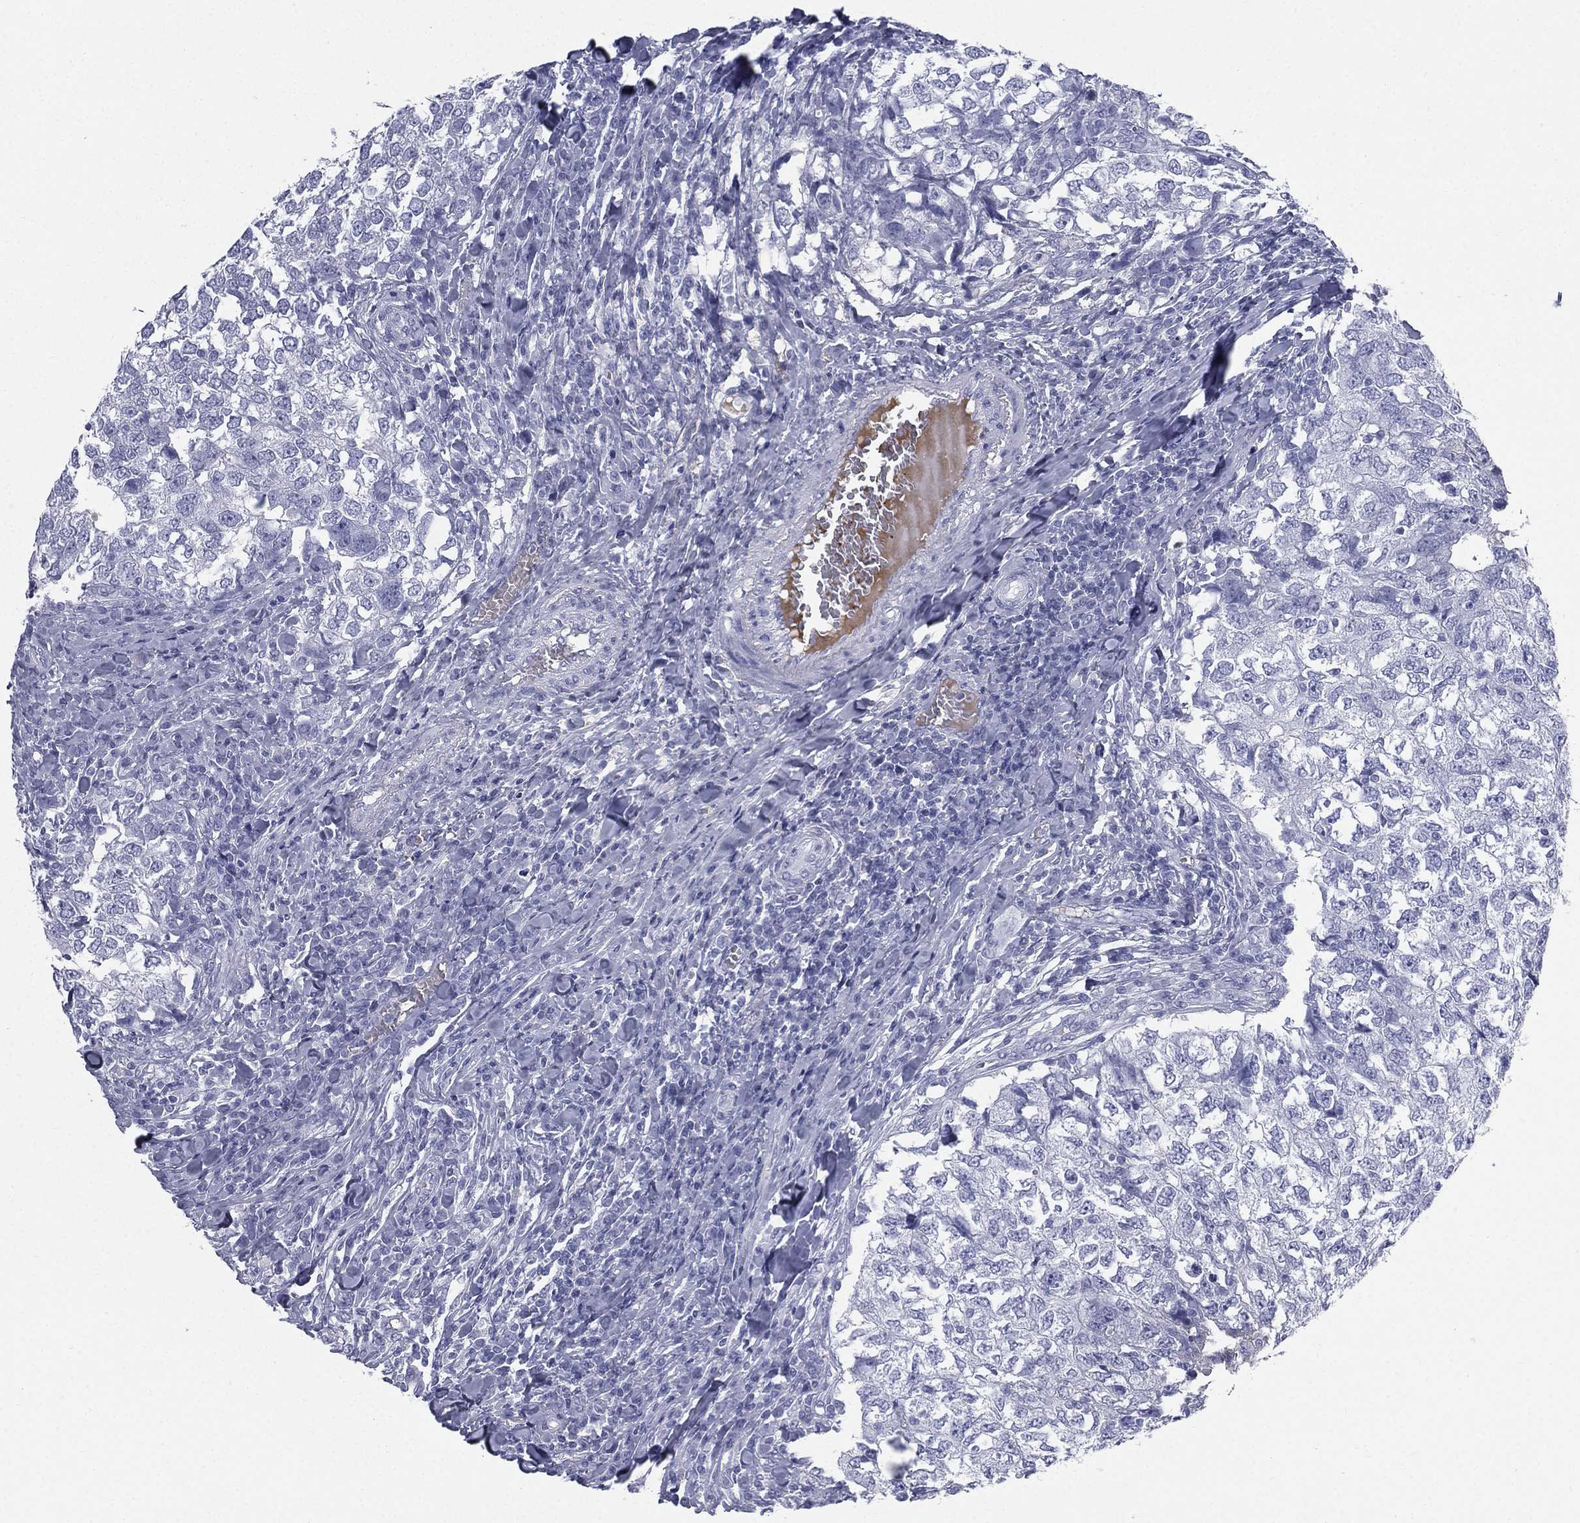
{"staining": {"intensity": "negative", "quantity": "none", "location": "none"}, "tissue": "breast cancer", "cell_type": "Tumor cells", "image_type": "cancer", "snomed": [{"axis": "morphology", "description": "Duct carcinoma"}, {"axis": "topography", "description": "Breast"}], "caption": "An immunohistochemistry (IHC) image of infiltrating ductal carcinoma (breast) is shown. There is no staining in tumor cells of infiltrating ductal carcinoma (breast).", "gene": "HP", "patient": {"sex": "female", "age": 30}}